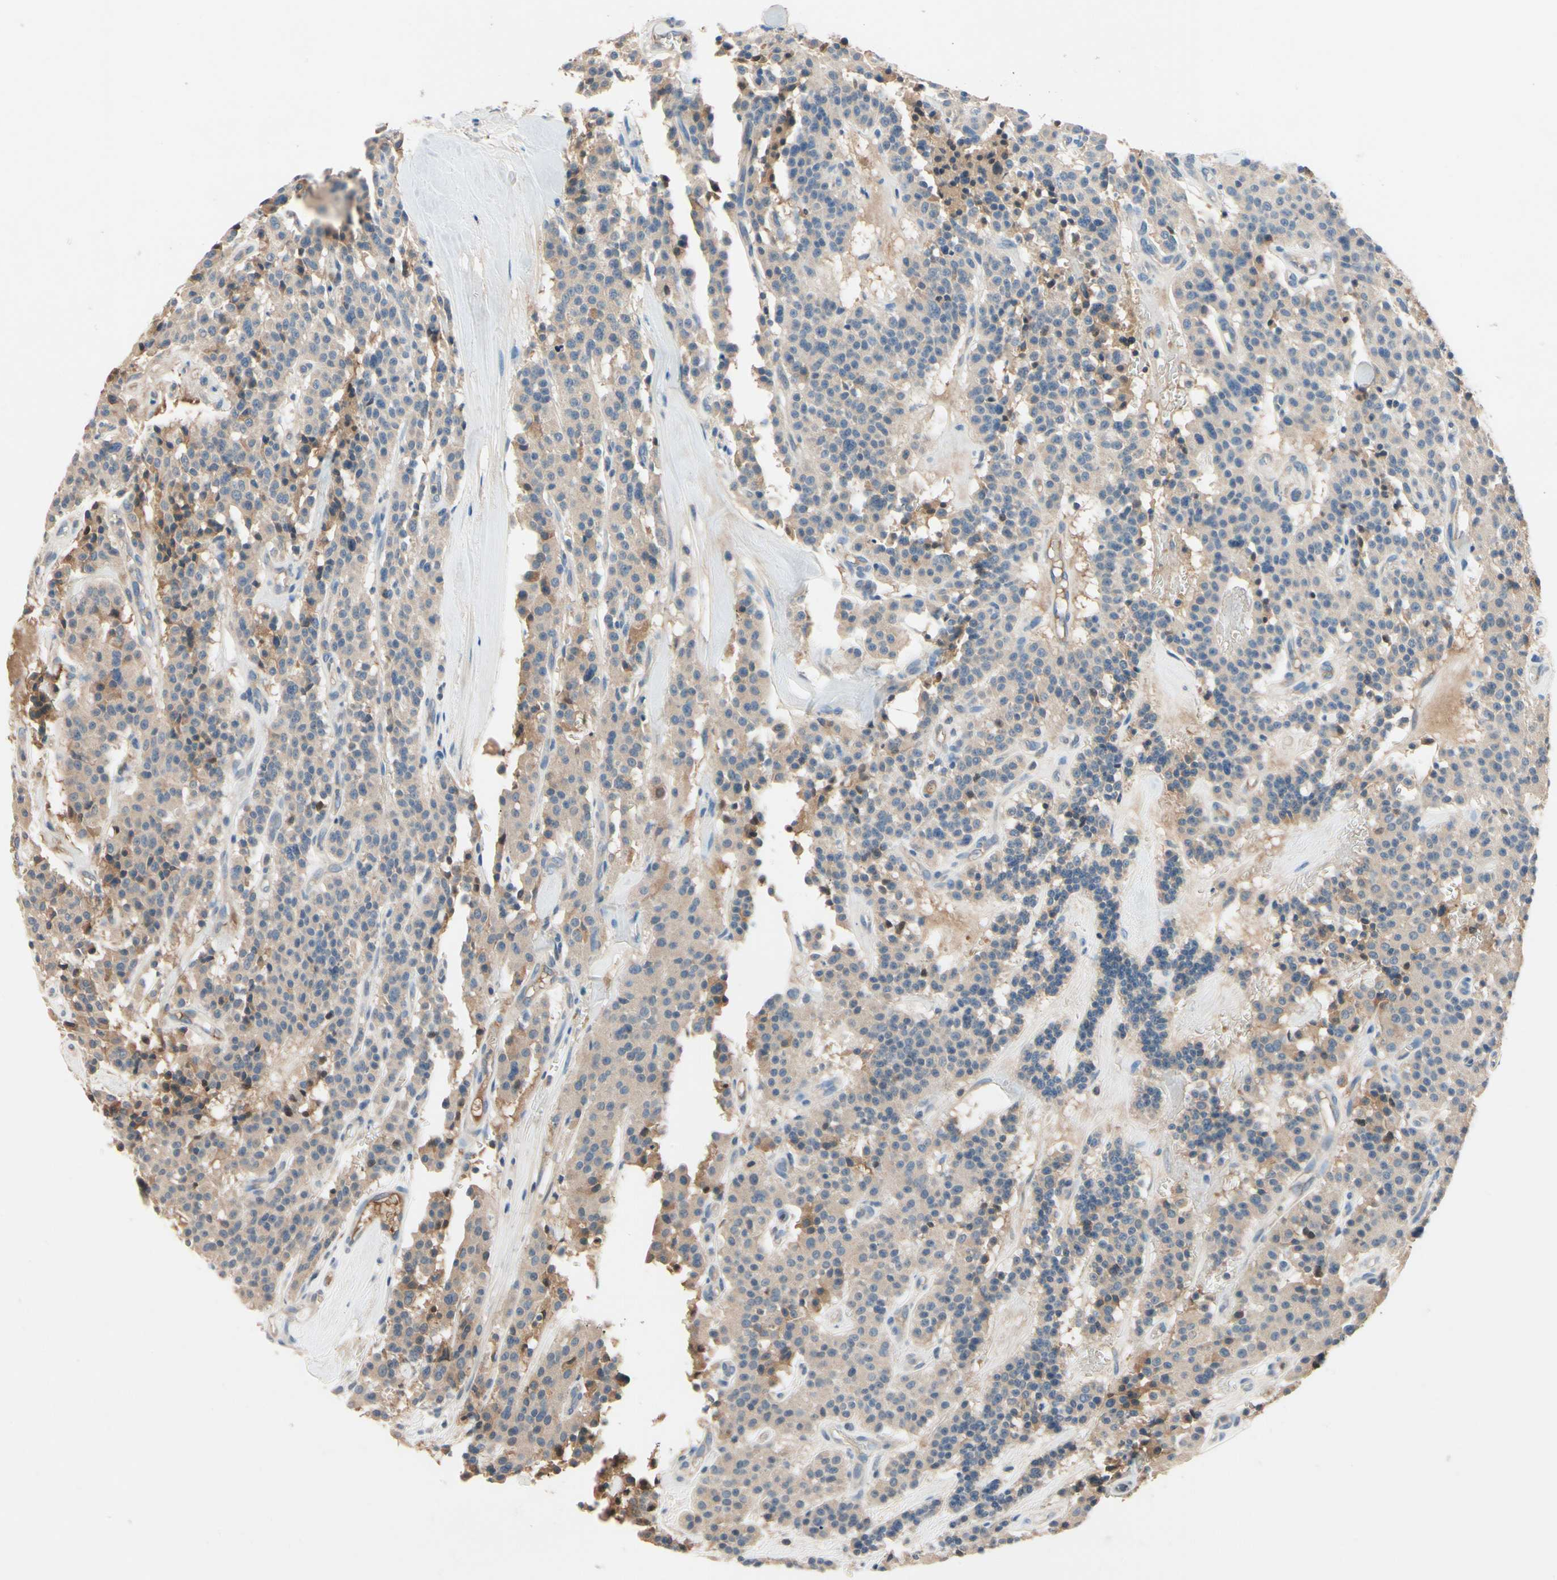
{"staining": {"intensity": "weak", "quantity": ">75%", "location": "cytoplasmic/membranous"}, "tissue": "carcinoid", "cell_type": "Tumor cells", "image_type": "cancer", "snomed": [{"axis": "morphology", "description": "Carcinoid, malignant, NOS"}, {"axis": "topography", "description": "Lung"}], "caption": "Carcinoid tissue demonstrates weak cytoplasmic/membranous staining in approximately >75% of tumor cells, visualized by immunohistochemistry.", "gene": "IL1RL1", "patient": {"sex": "male", "age": 30}}